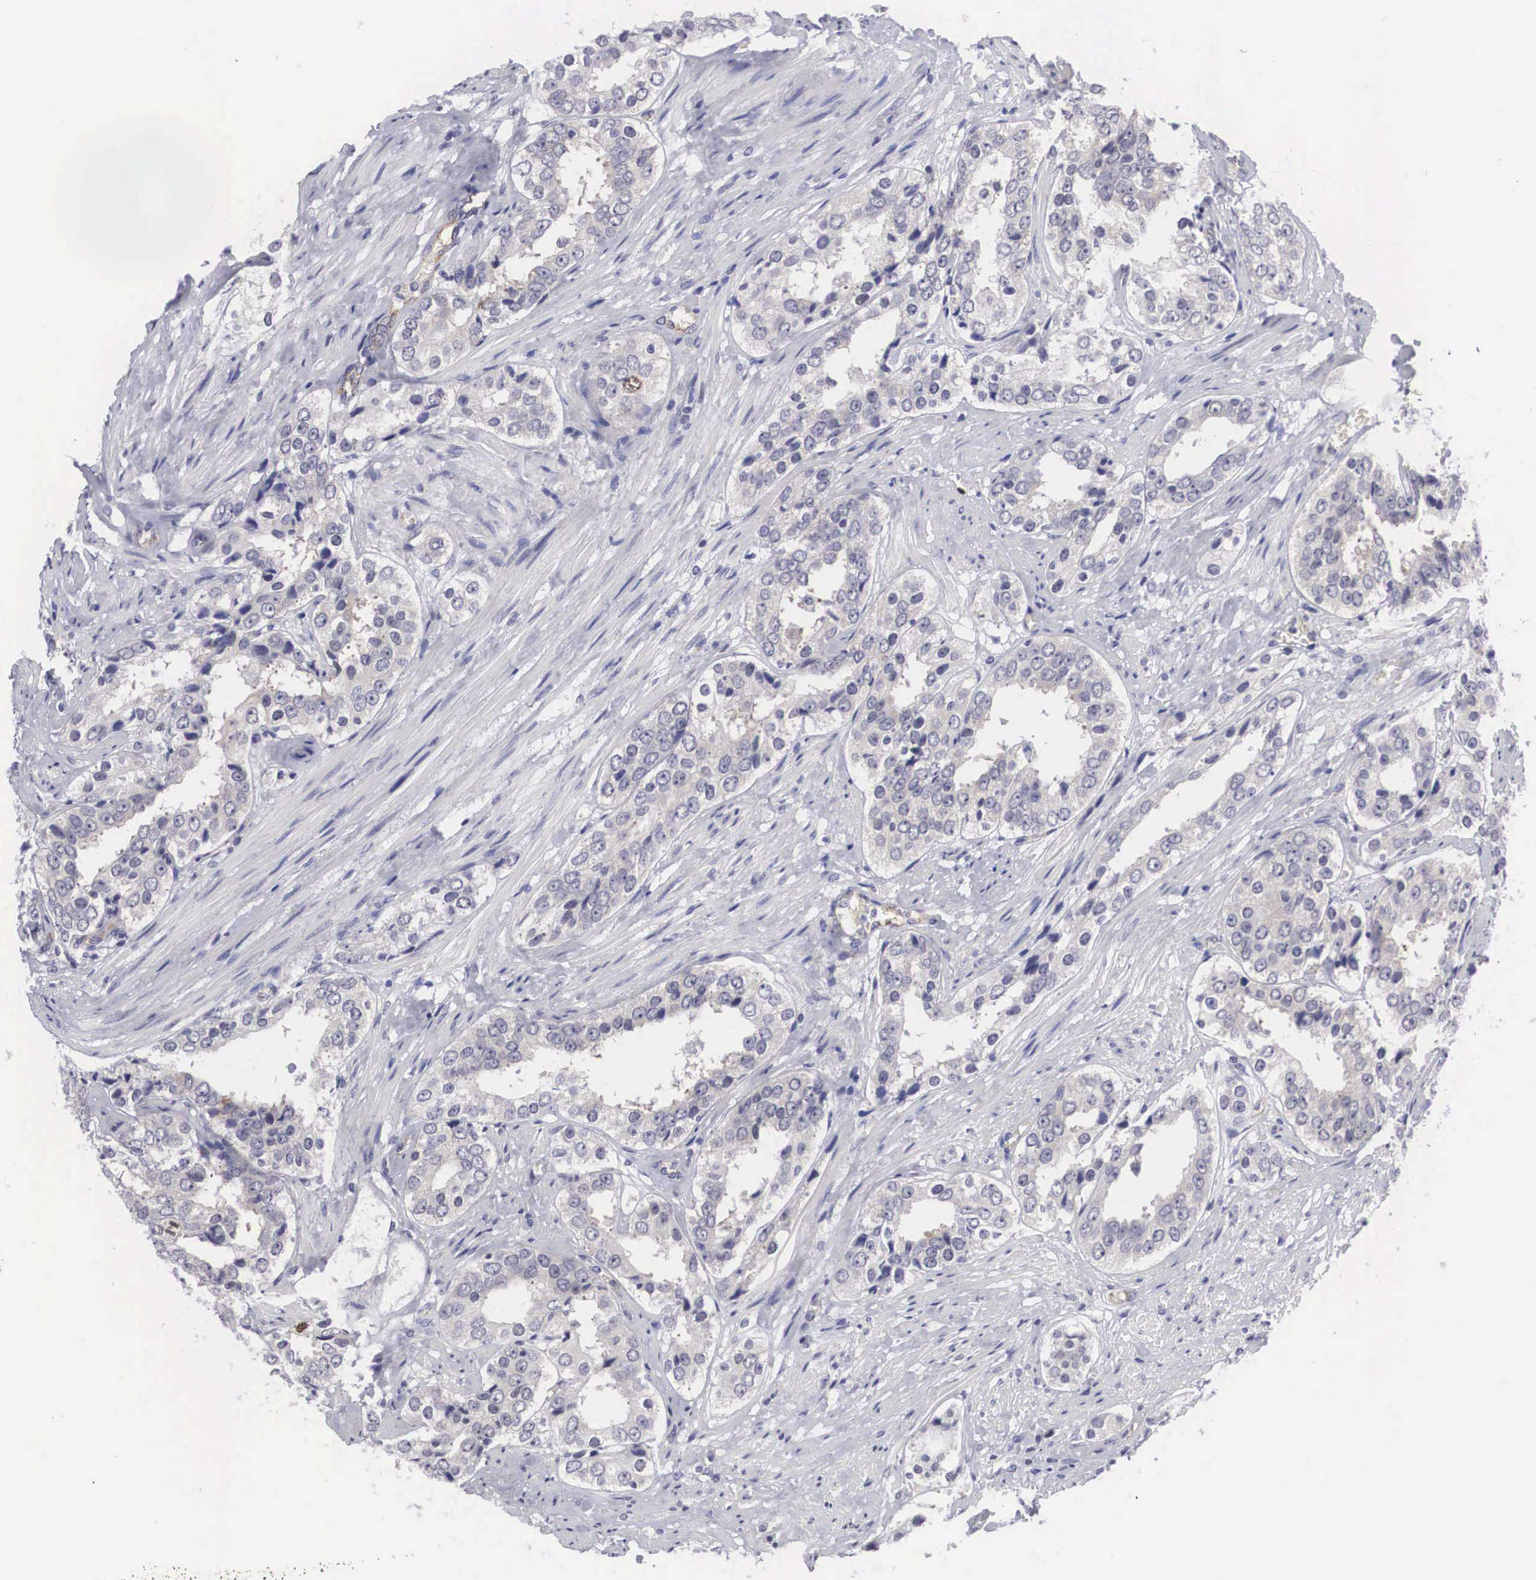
{"staining": {"intensity": "negative", "quantity": "none", "location": "none"}, "tissue": "prostate cancer", "cell_type": "Tumor cells", "image_type": "cancer", "snomed": [{"axis": "morphology", "description": "Adenocarcinoma, Medium grade"}, {"axis": "topography", "description": "Prostate"}], "caption": "A photomicrograph of human prostate cancer (adenocarcinoma (medium-grade)) is negative for staining in tumor cells.", "gene": "MAST4", "patient": {"sex": "male", "age": 73}}